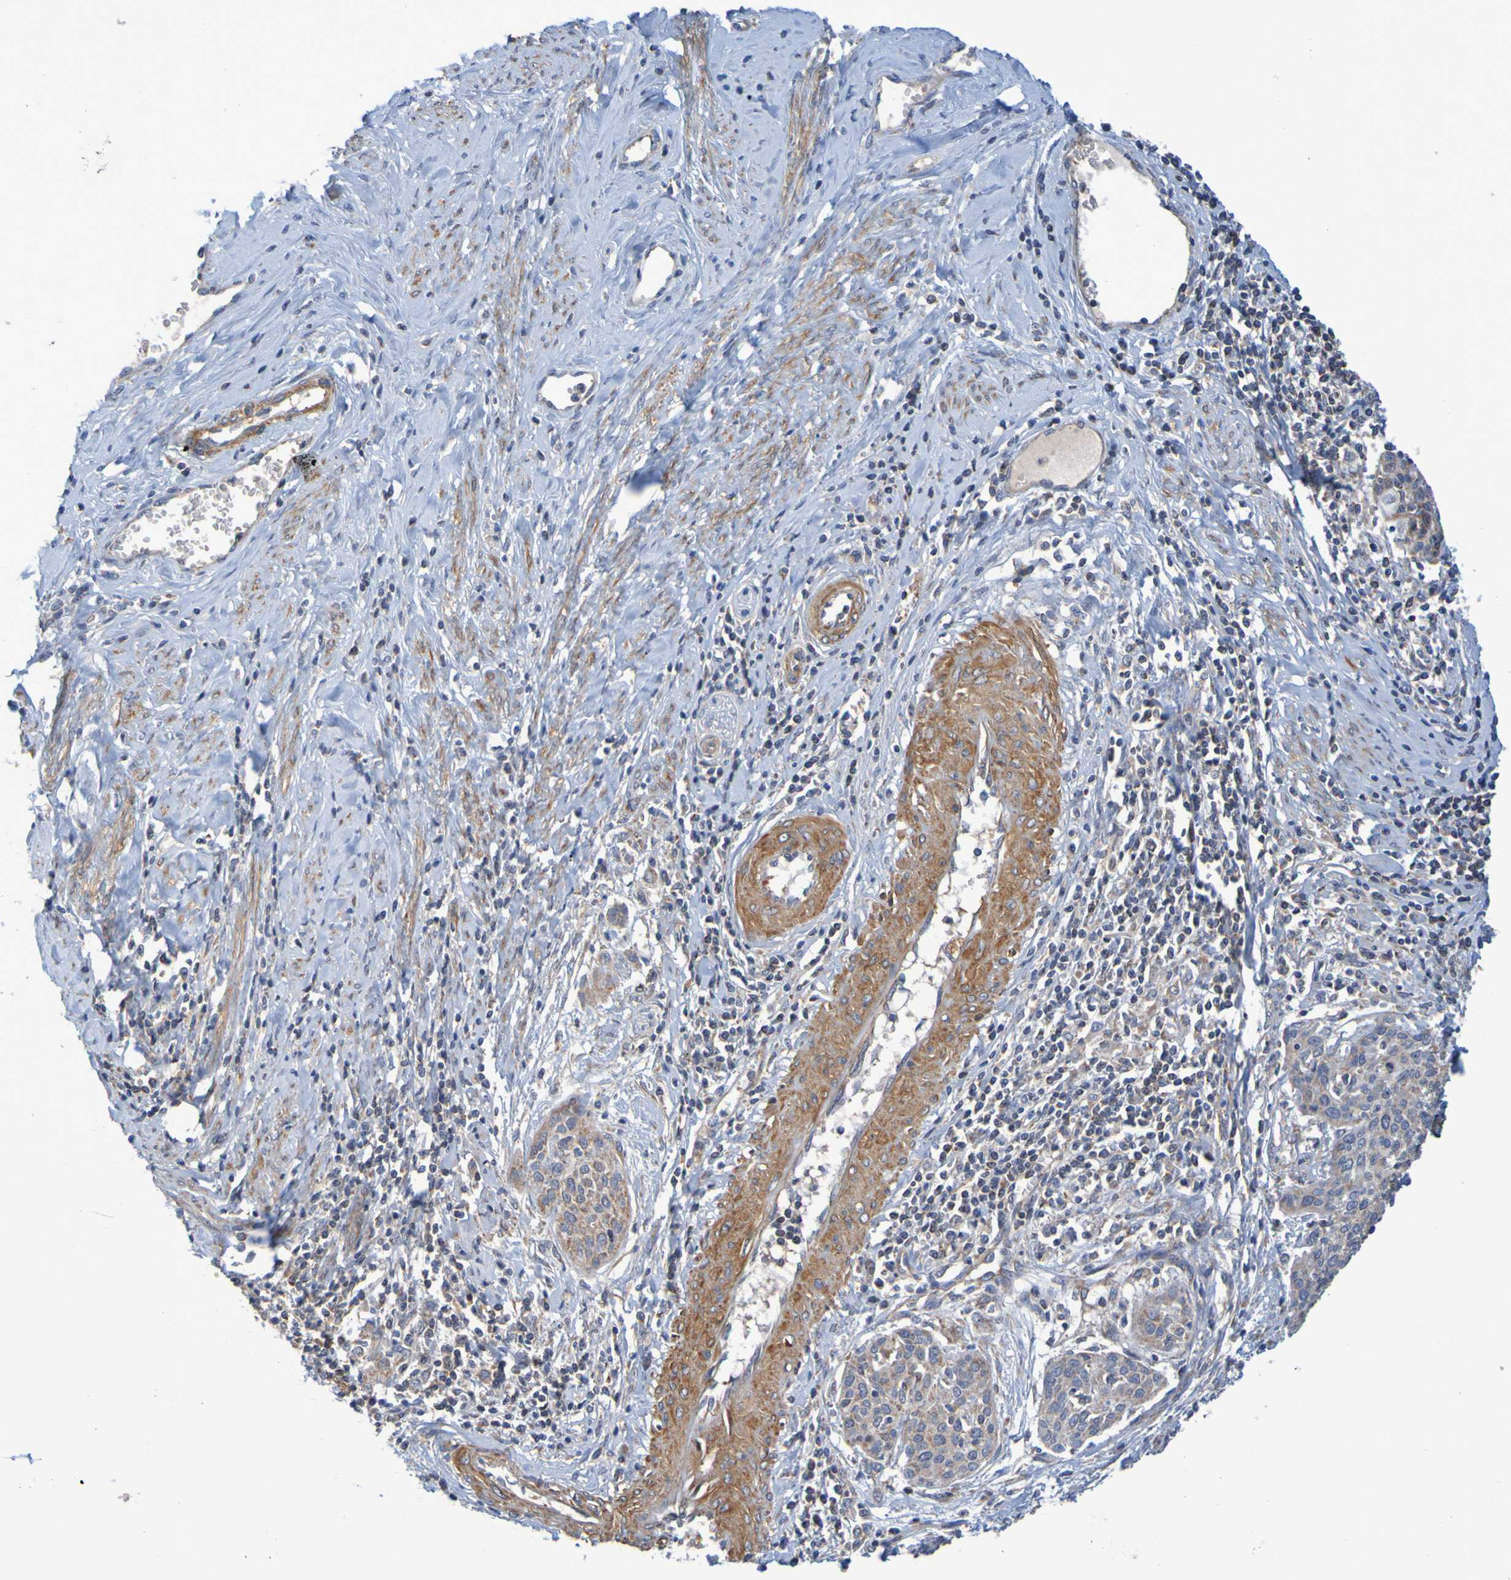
{"staining": {"intensity": "moderate", "quantity": ">75%", "location": "cytoplasmic/membranous"}, "tissue": "cervical cancer", "cell_type": "Tumor cells", "image_type": "cancer", "snomed": [{"axis": "morphology", "description": "Squamous cell carcinoma, NOS"}, {"axis": "topography", "description": "Cervix"}], "caption": "Immunohistochemical staining of cervical cancer (squamous cell carcinoma) displays medium levels of moderate cytoplasmic/membranous expression in about >75% of tumor cells. Using DAB (3,3'-diaminobenzidine) (brown) and hematoxylin (blue) stains, captured at high magnification using brightfield microscopy.", "gene": "CCDC51", "patient": {"sex": "female", "age": 38}}